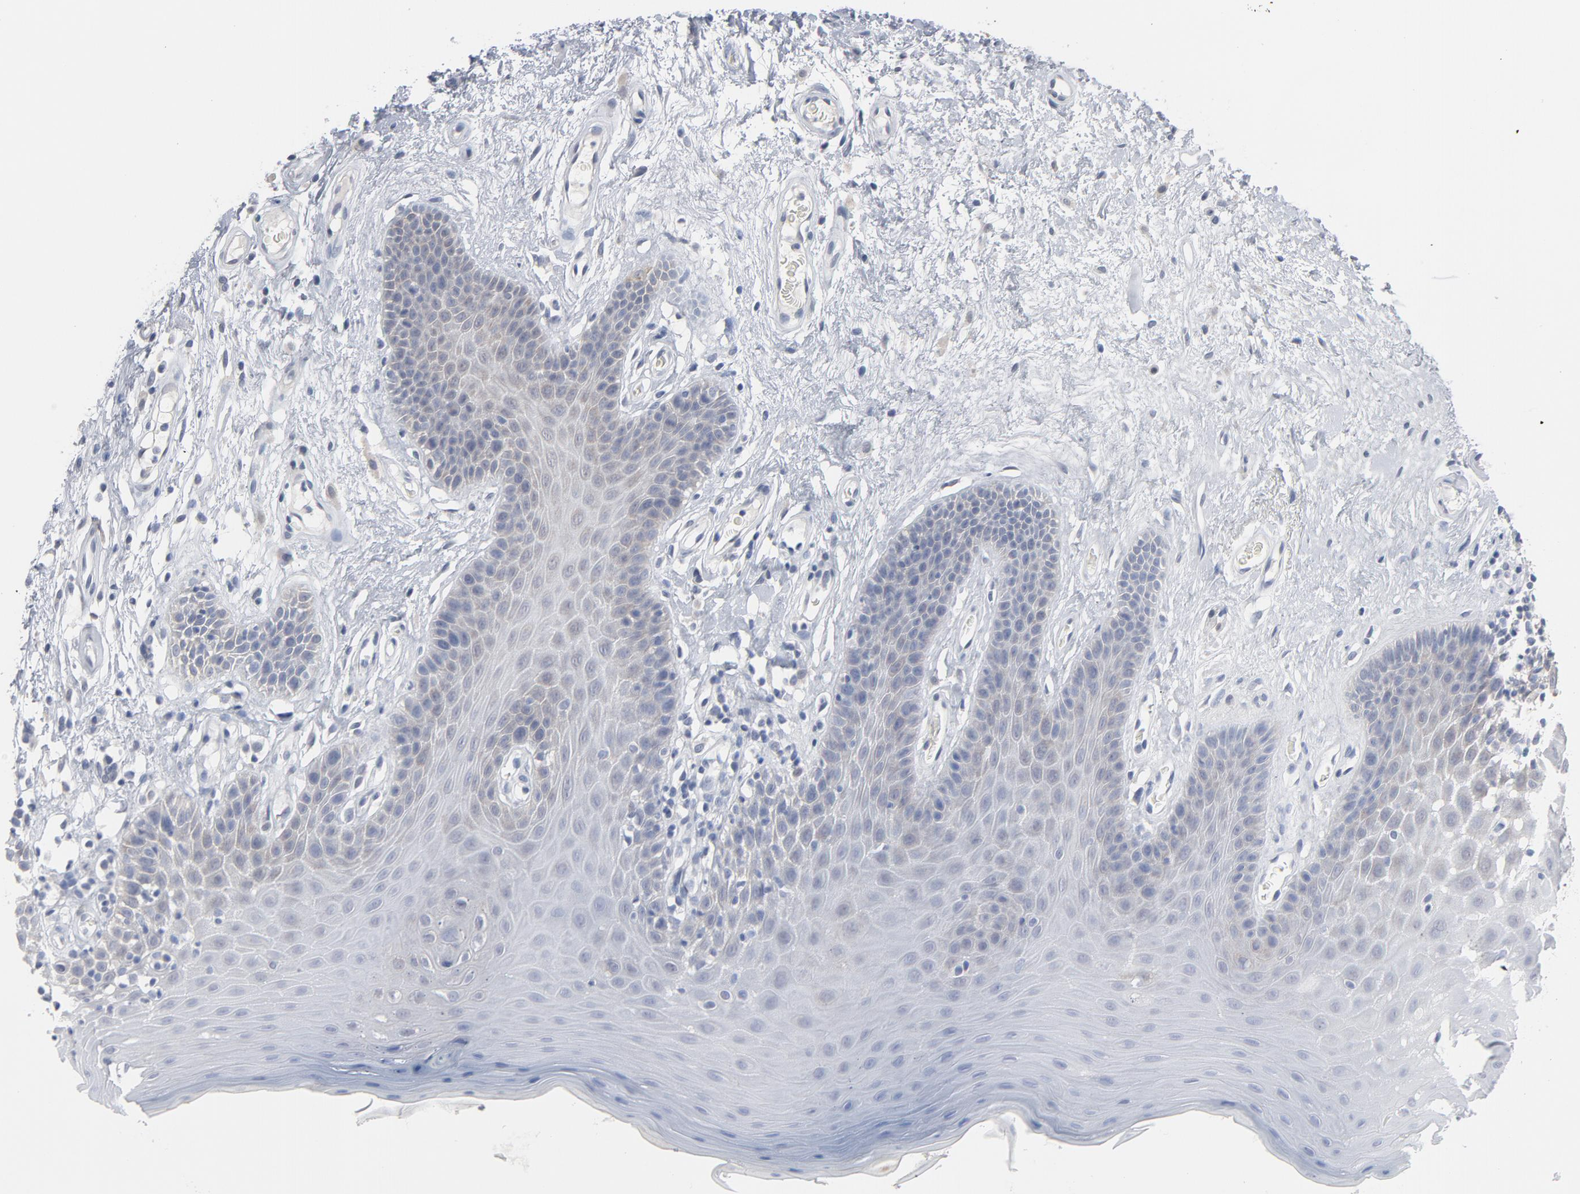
{"staining": {"intensity": "moderate", "quantity": "25%-75%", "location": "cytoplasmic/membranous"}, "tissue": "oral mucosa", "cell_type": "Squamous epithelial cells", "image_type": "normal", "snomed": [{"axis": "morphology", "description": "Normal tissue, NOS"}, {"axis": "morphology", "description": "Squamous cell carcinoma, NOS"}, {"axis": "topography", "description": "Skeletal muscle"}, {"axis": "topography", "description": "Oral tissue"}, {"axis": "topography", "description": "Head-Neck"}], "caption": "IHC of benign human oral mucosa exhibits medium levels of moderate cytoplasmic/membranous expression in about 25%-75% of squamous epithelial cells.", "gene": "PRDX1", "patient": {"sex": "male", "age": 71}}